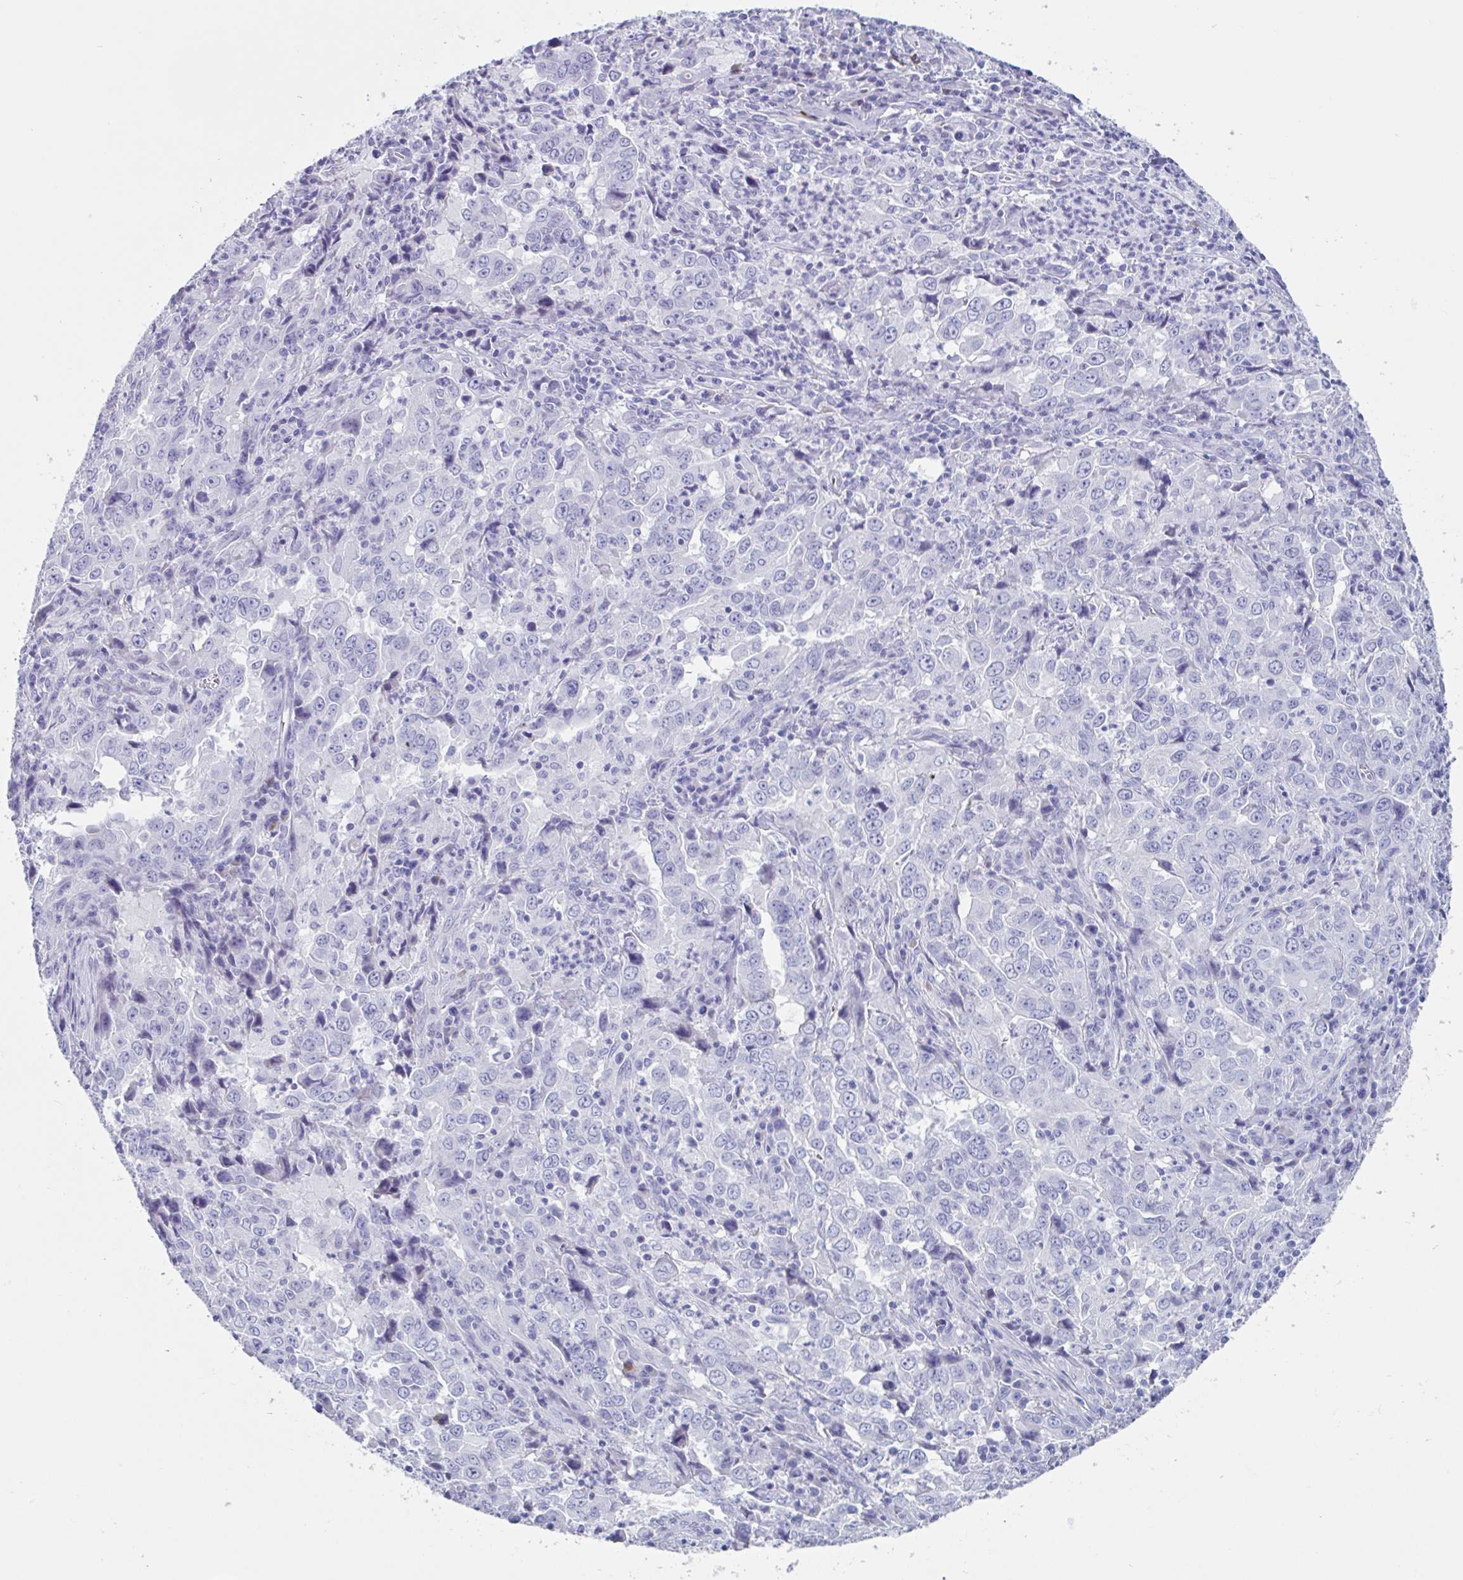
{"staining": {"intensity": "negative", "quantity": "none", "location": "none"}, "tissue": "lung cancer", "cell_type": "Tumor cells", "image_type": "cancer", "snomed": [{"axis": "morphology", "description": "Adenocarcinoma, NOS"}, {"axis": "topography", "description": "Lung"}], "caption": "High power microscopy photomicrograph of an immunohistochemistry (IHC) photomicrograph of lung cancer (adenocarcinoma), revealing no significant positivity in tumor cells.", "gene": "USP35", "patient": {"sex": "male", "age": 67}}